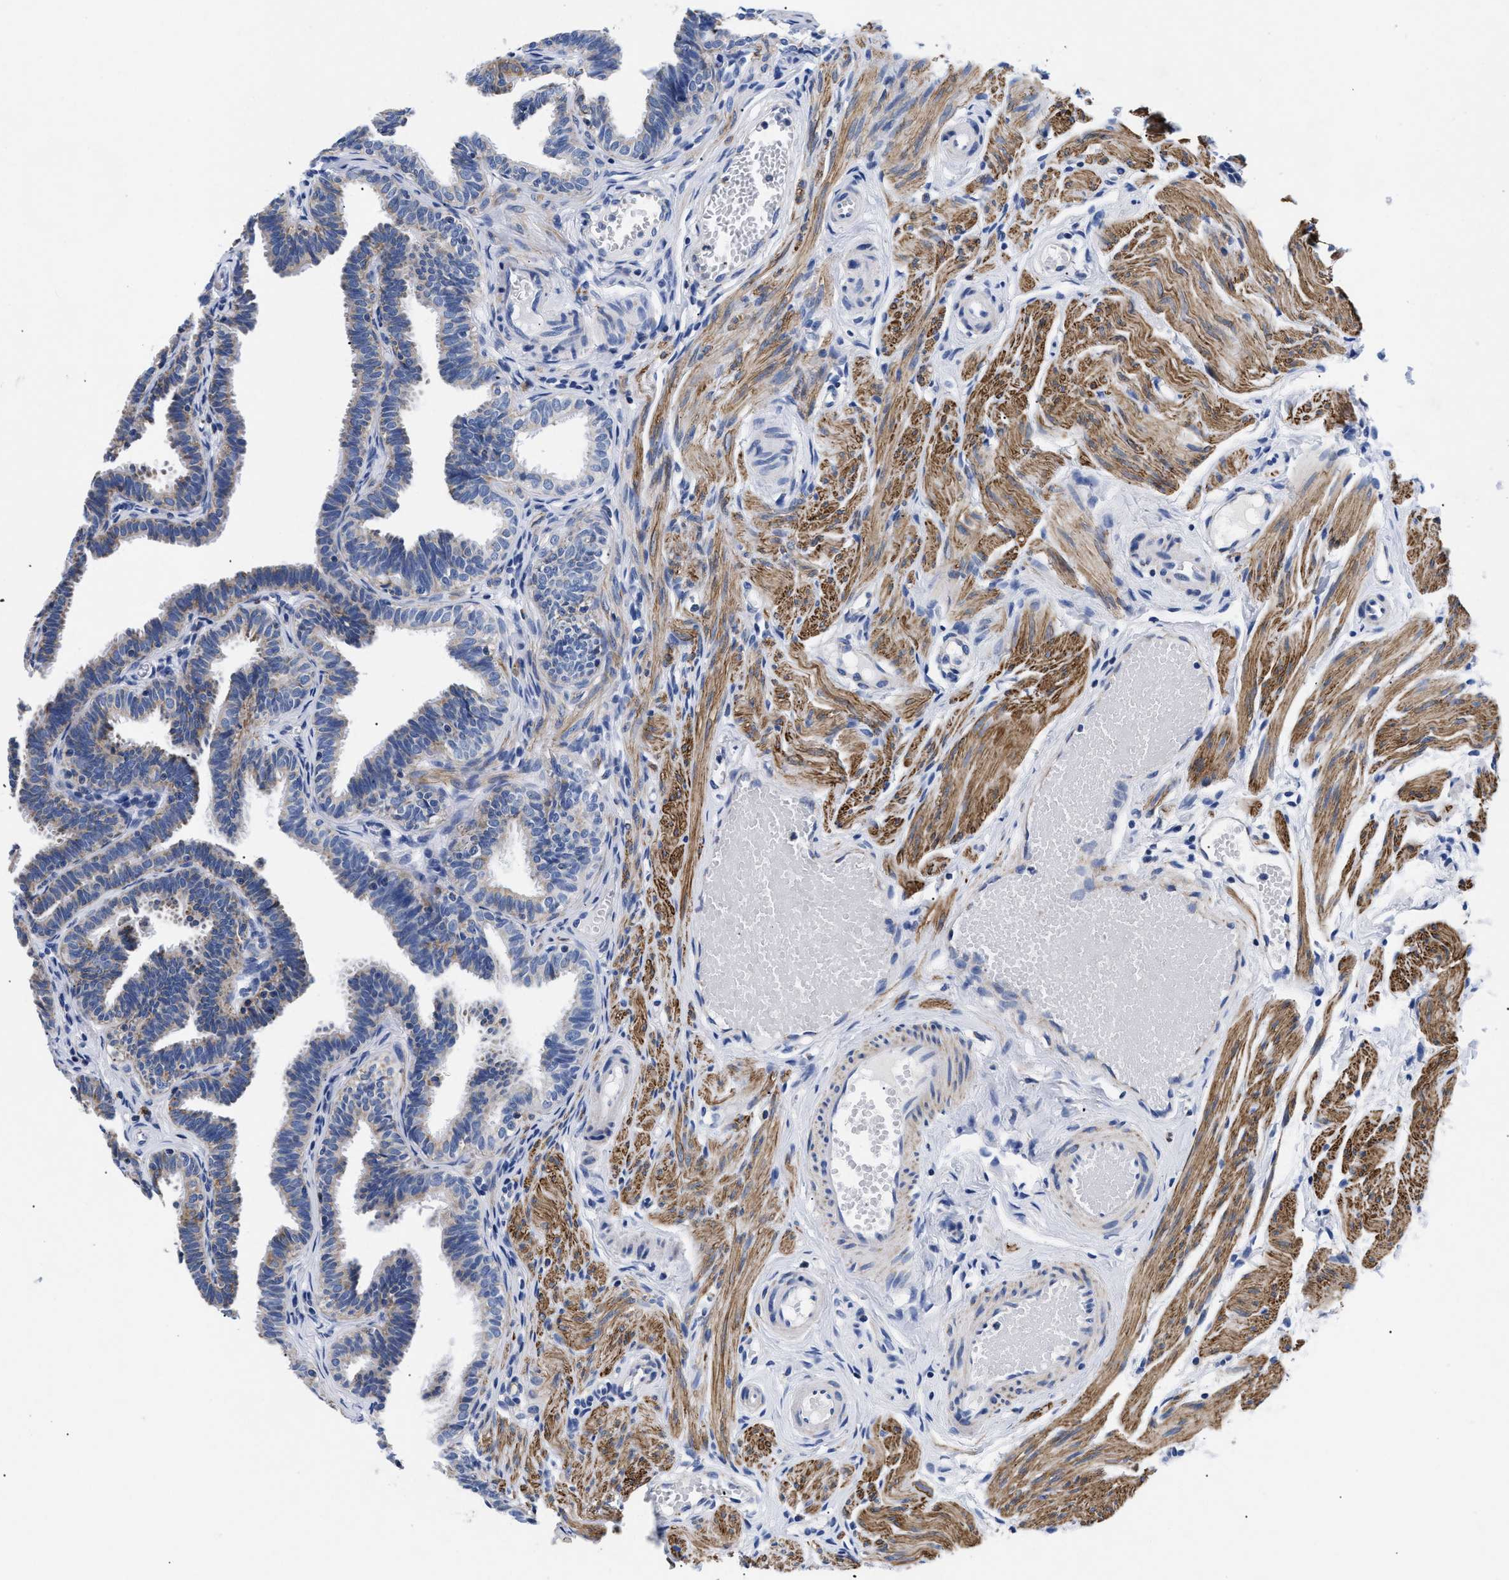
{"staining": {"intensity": "strong", "quantity": ">75%", "location": "cytoplasmic/membranous"}, "tissue": "fallopian tube", "cell_type": "Glandular cells", "image_type": "normal", "snomed": [{"axis": "morphology", "description": "Normal tissue, NOS"}, {"axis": "topography", "description": "Fallopian tube"}, {"axis": "topography", "description": "Ovary"}], "caption": "Normal fallopian tube demonstrates strong cytoplasmic/membranous positivity in about >75% of glandular cells (IHC, brightfield microscopy, high magnification)..", "gene": "GPR149", "patient": {"sex": "female", "age": 23}}